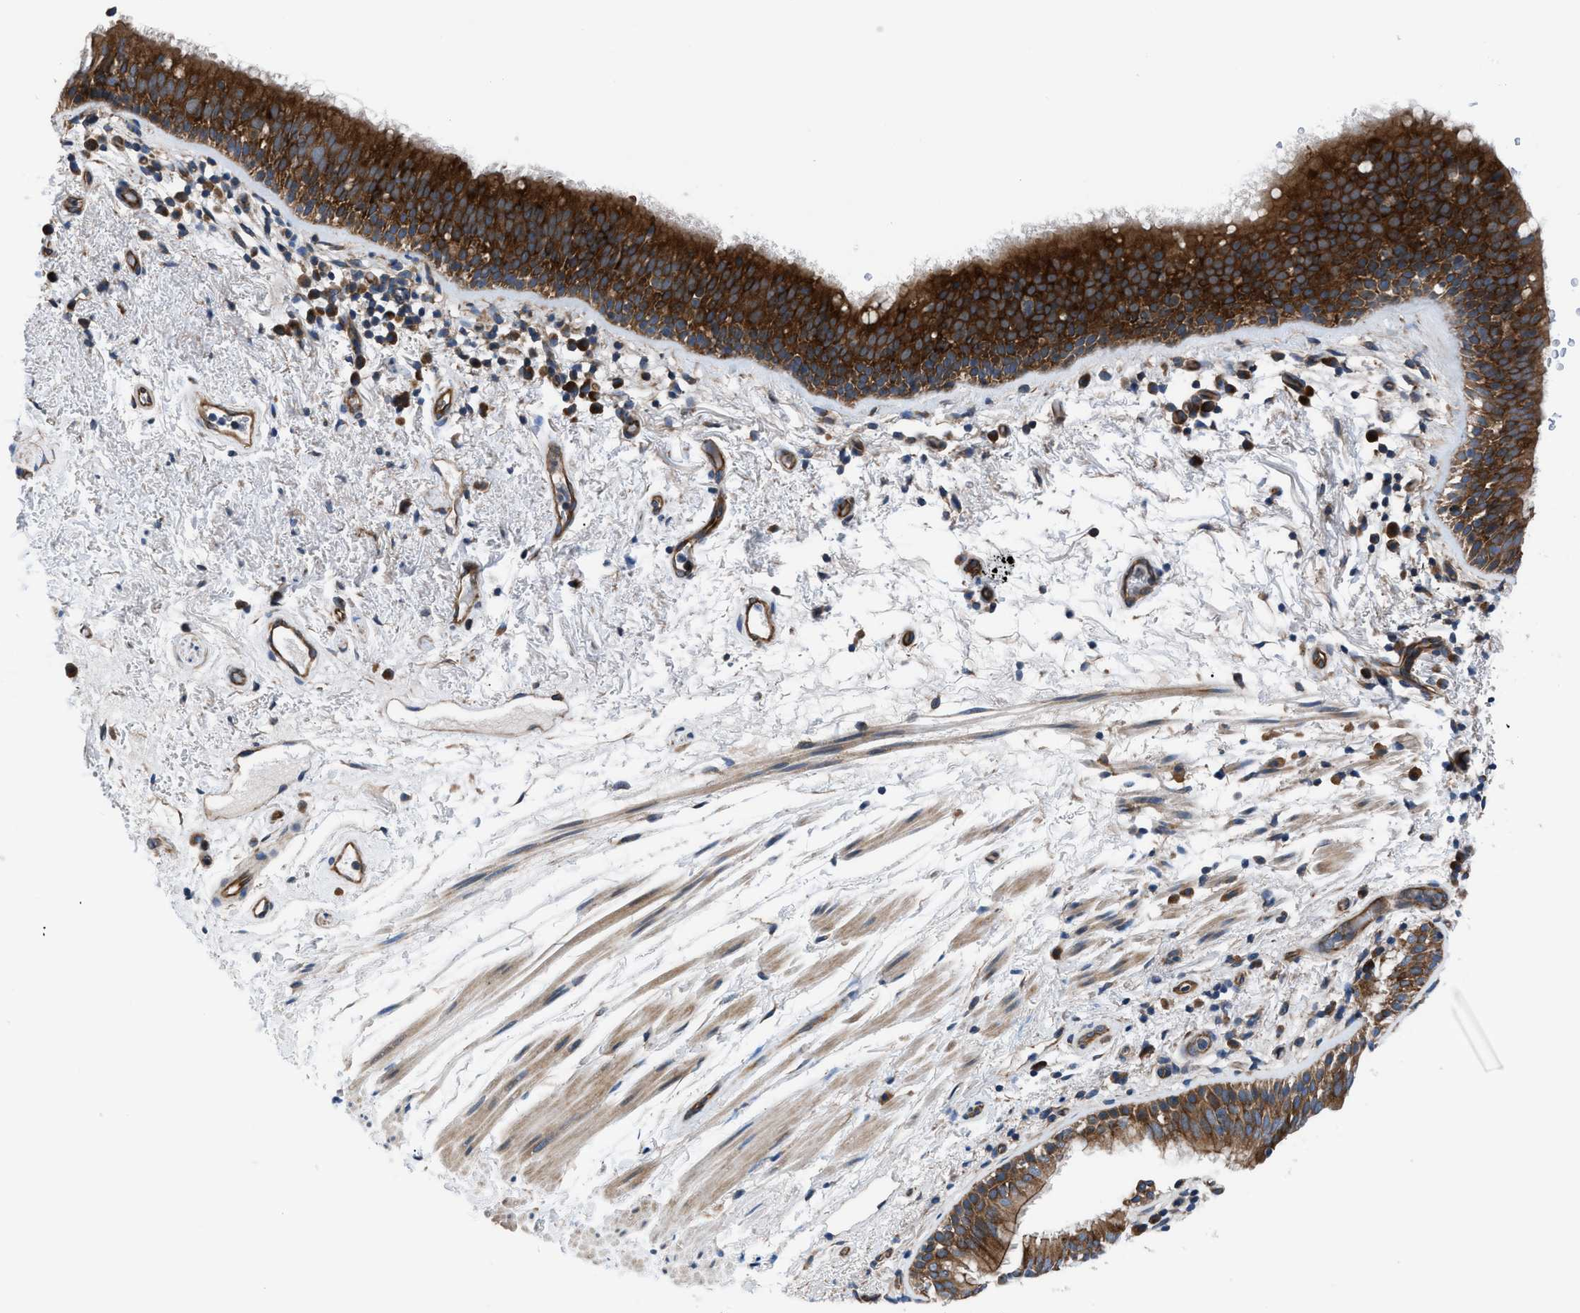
{"staining": {"intensity": "strong", "quantity": ">75%", "location": "cytoplasmic/membranous"}, "tissue": "bronchus", "cell_type": "Respiratory epithelial cells", "image_type": "normal", "snomed": [{"axis": "morphology", "description": "Normal tissue, NOS"}, {"axis": "morphology", "description": "Inflammation, NOS"}, {"axis": "topography", "description": "Cartilage tissue"}, {"axis": "topography", "description": "Bronchus"}], "caption": "This histopathology image displays immunohistochemistry staining of normal bronchus, with high strong cytoplasmic/membranous positivity in about >75% of respiratory epithelial cells.", "gene": "TRIP4", "patient": {"sex": "male", "age": 77}}